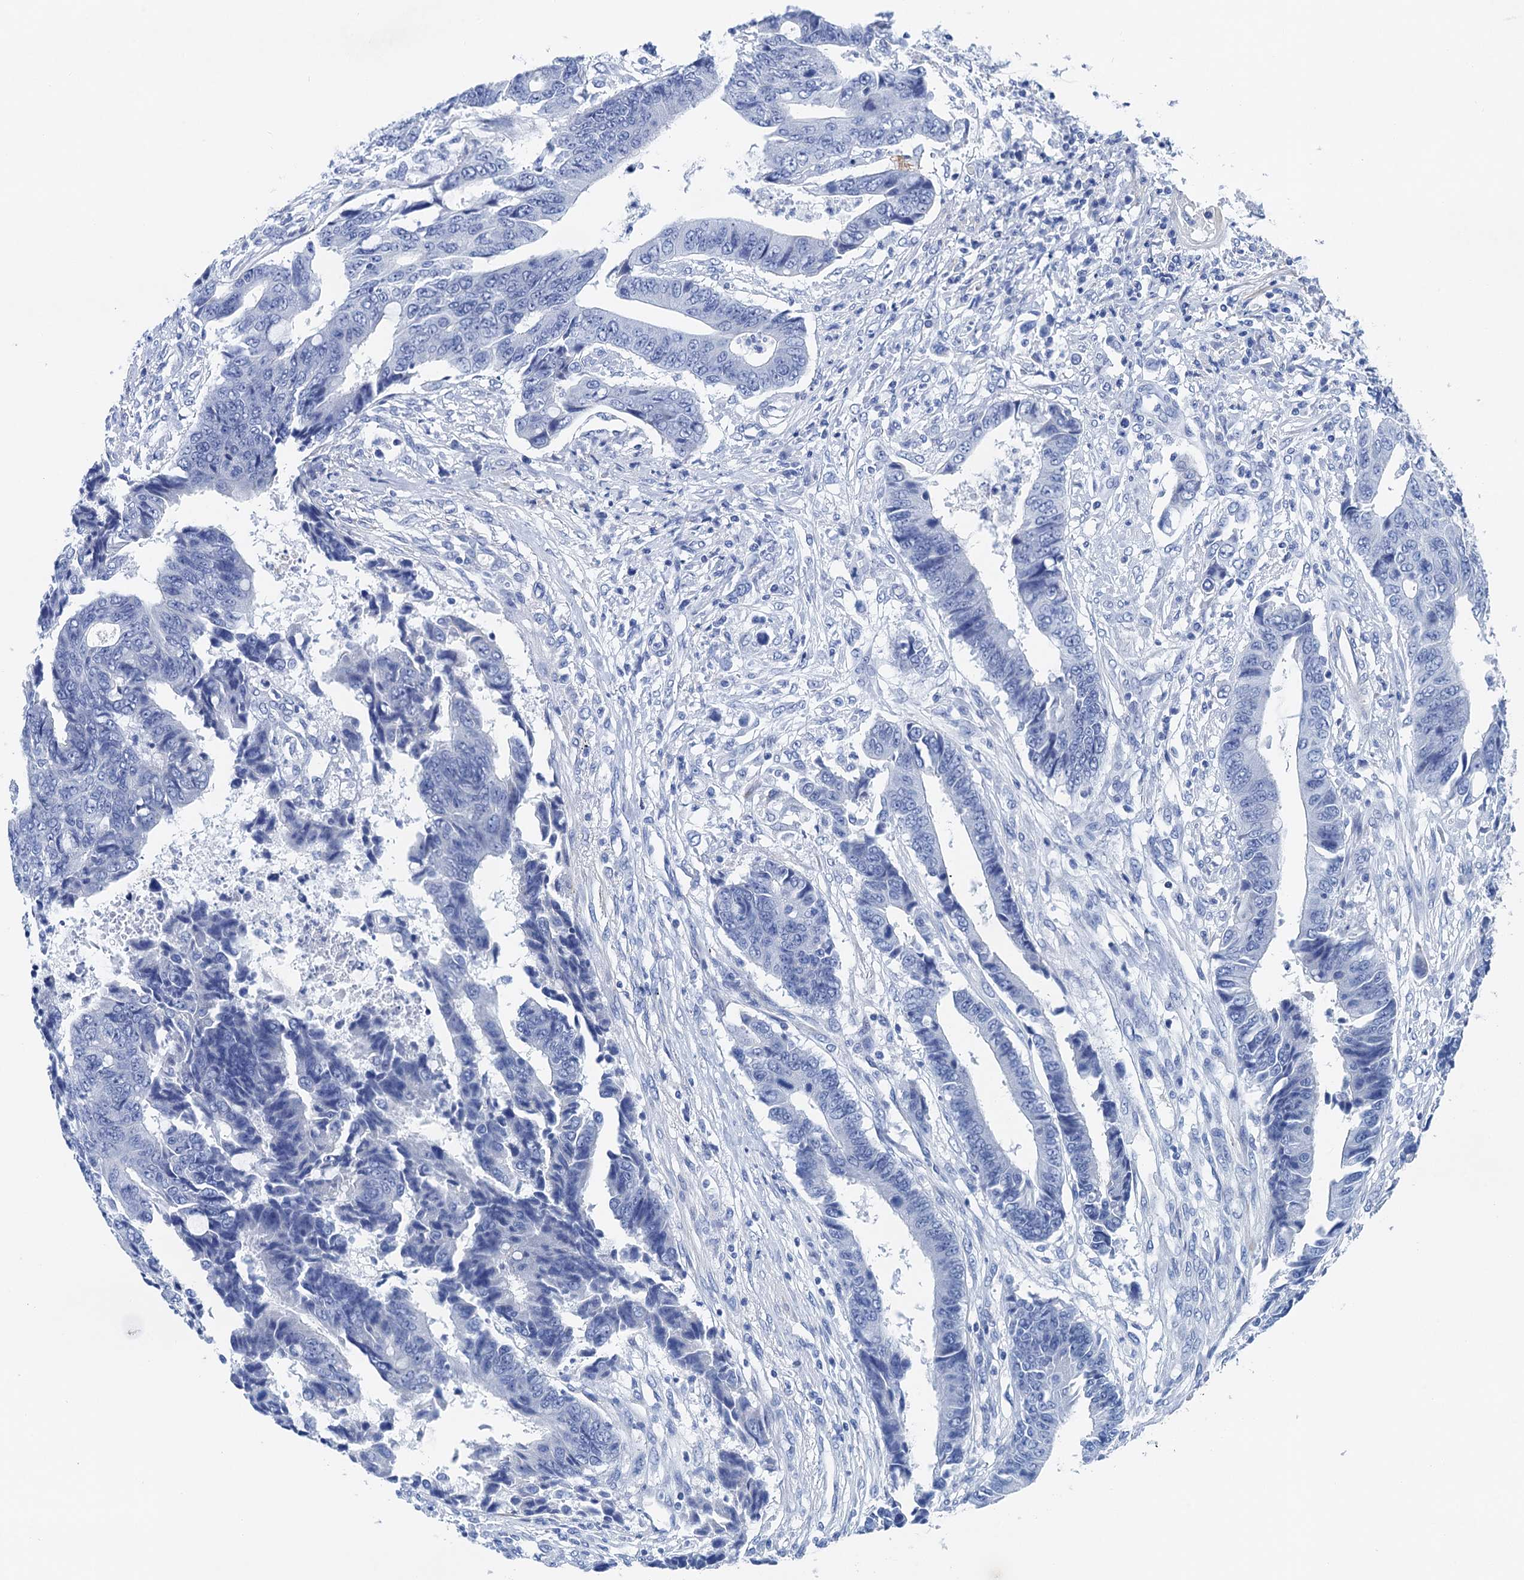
{"staining": {"intensity": "negative", "quantity": "none", "location": "none"}, "tissue": "colorectal cancer", "cell_type": "Tumor cells", "image_type": "cancer", "snomed": [{"axis": "morphology", "description": "Adenocarcinoma, NOS"}, {"axis": "topography", "description": "Rectum"}], "caption": "Immunohistochemical staining of colorectal cancer exhibits no significant staining in tumor cells.", "gene": "NLRP10", "patient": {"sex": "male", "age": 84}}